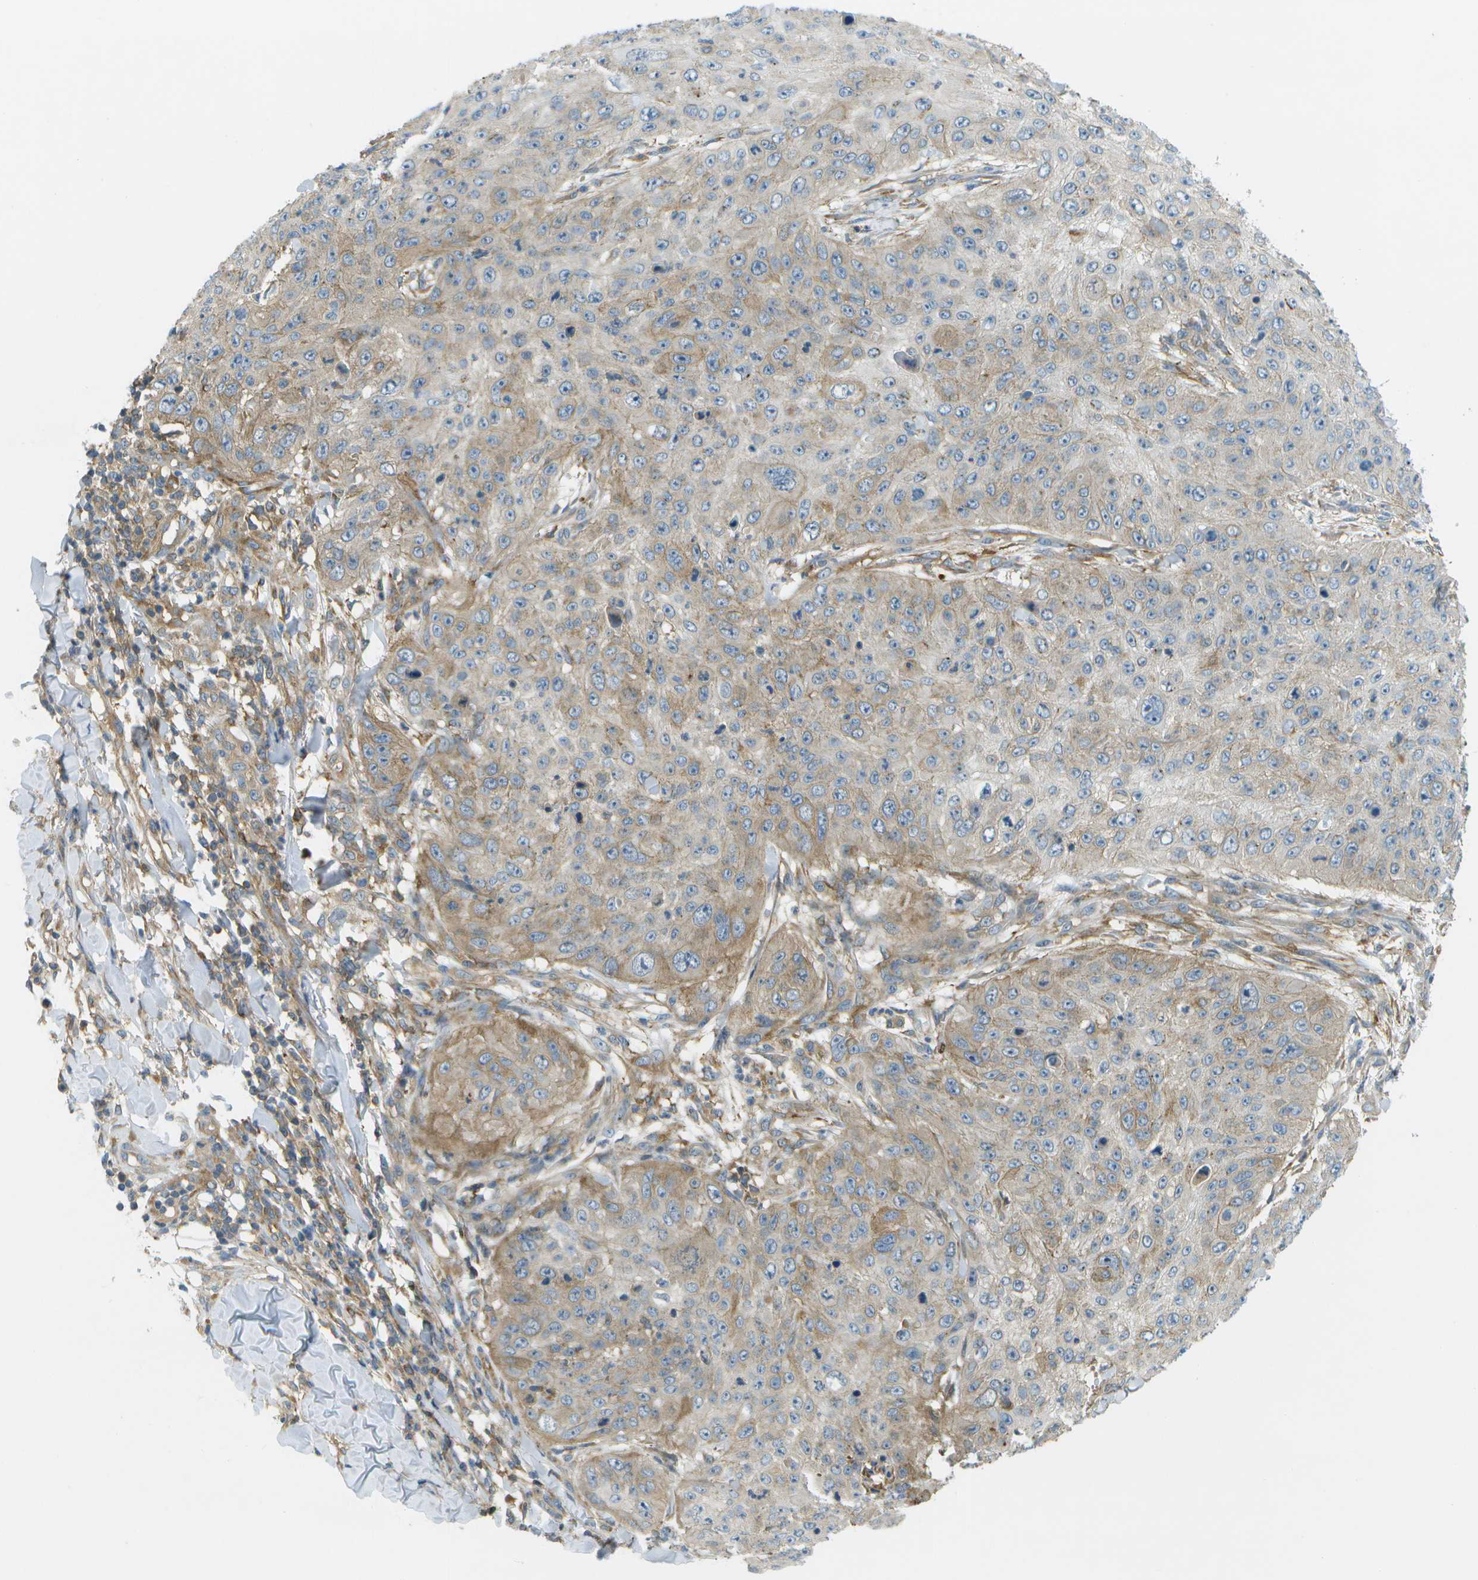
{"staining": {"intensity": "moderate", "quantity": "25%-75%", "location": "cytoplasmic/membranous"}, "tissue": "skin cancer", "cell_type": "Tumor cells", "image_type": "cancer", "snomed": [{"axis": "morphology", "description": "Squamous cell carcinoma, NOS"}, {"axis": "topography", "description": "Skin"}], "caption": "This is an image of immunohistochemistry (IHC) staining of skin cancer (squamous cell carcinoma), which shows moderate positivity in the cytoplasmic/membranous of tumor cells.", "gene": "WNK2", "patient": {"sex": "female", "age": 80}}